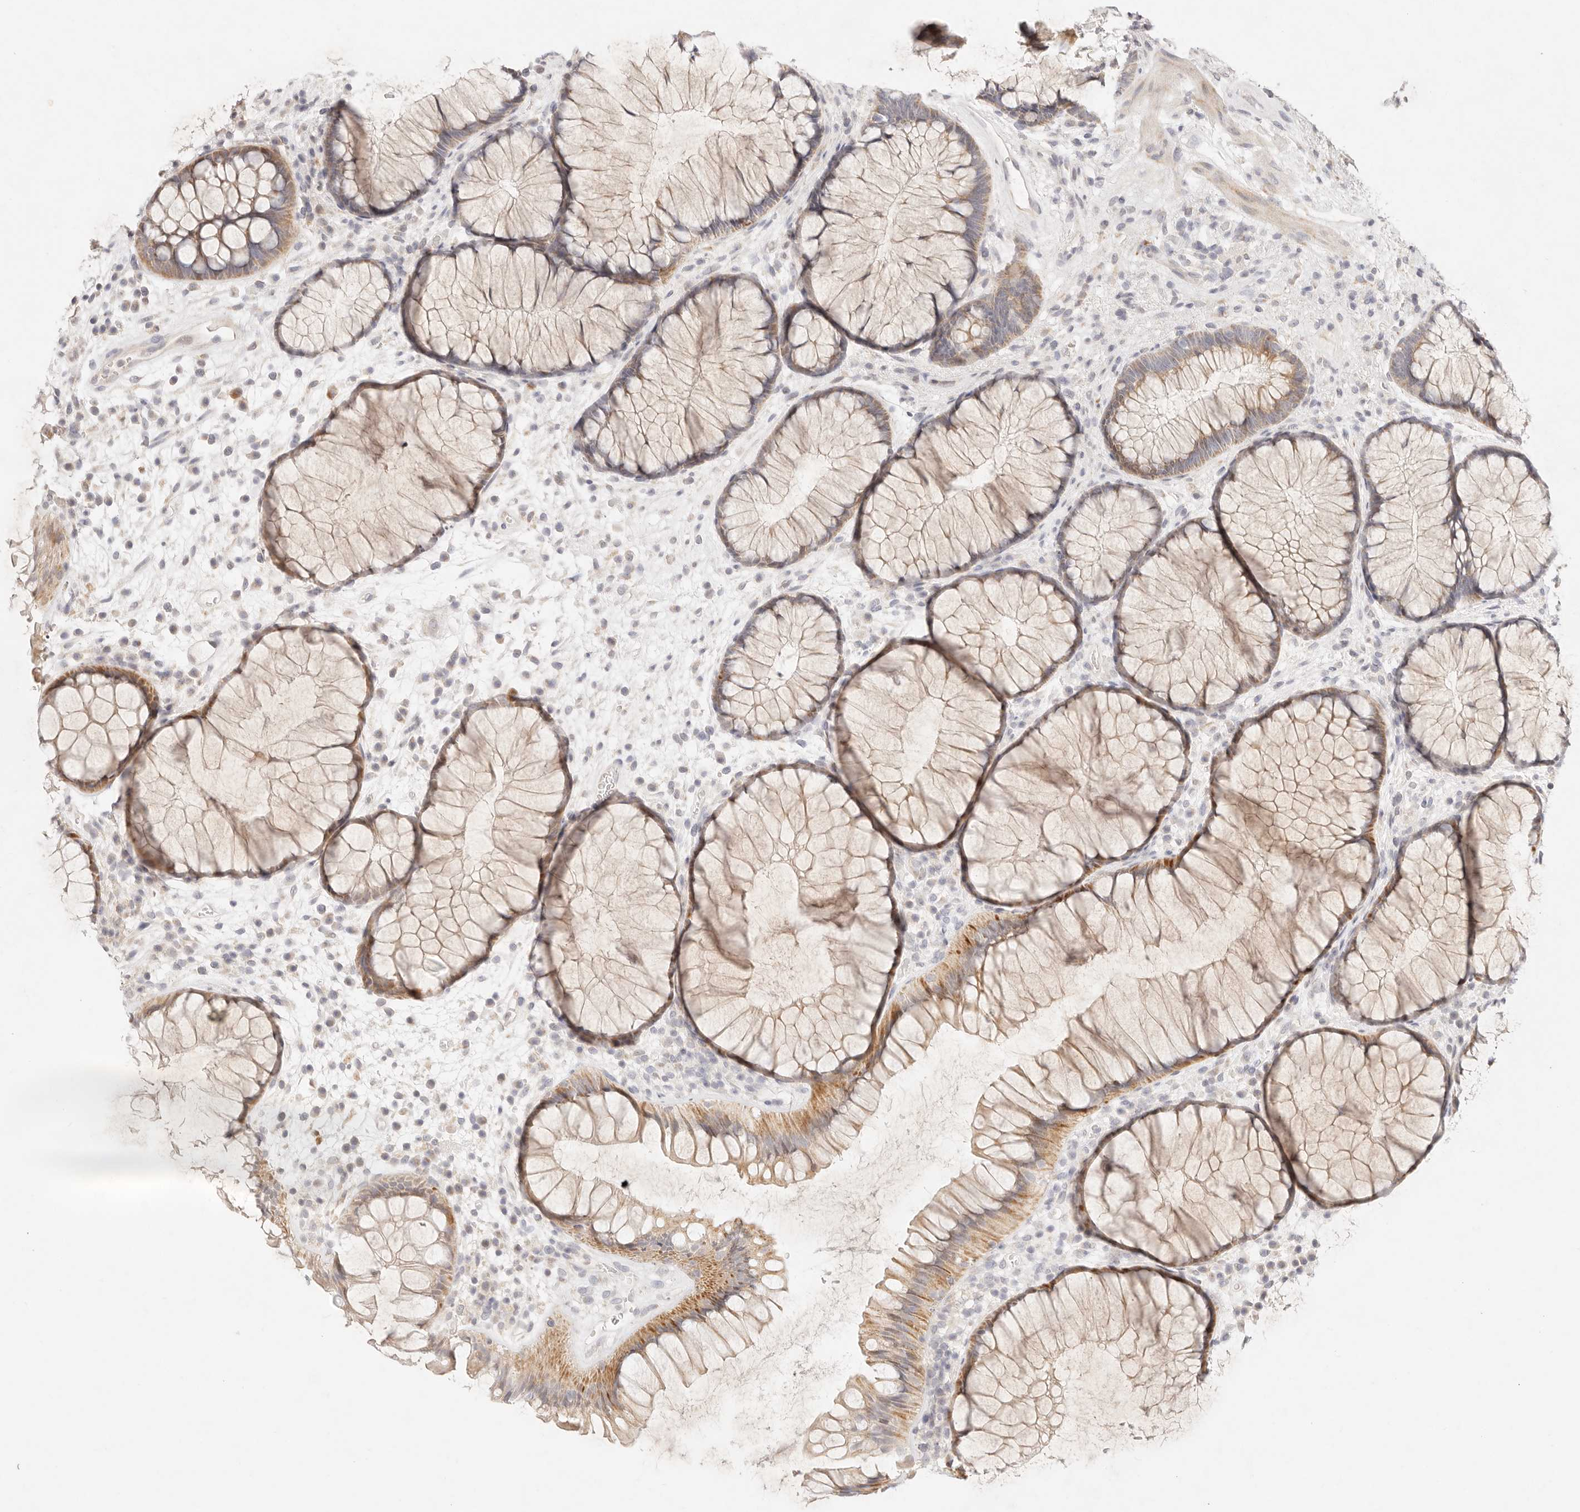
{"staining": {"intensity": "weak", "quantity": ">75%", "location": "cytoplasmic/membranous"}, "tissue": "rectum", "cell_type": "Glandular cells", "image_type": "normal", "snomed": [{"axis": "morphology", "description": "Normal tissue, NOS"}, {"axis": "topography", "description": "Rectum"}], "caption": "A micrograph of rectum stained for a protein demonstrates weak cytoplasmic/membranous brown staining in glandular cells.", "gene": "GPR156", "patient": {"sex": "male", "age": 51}}